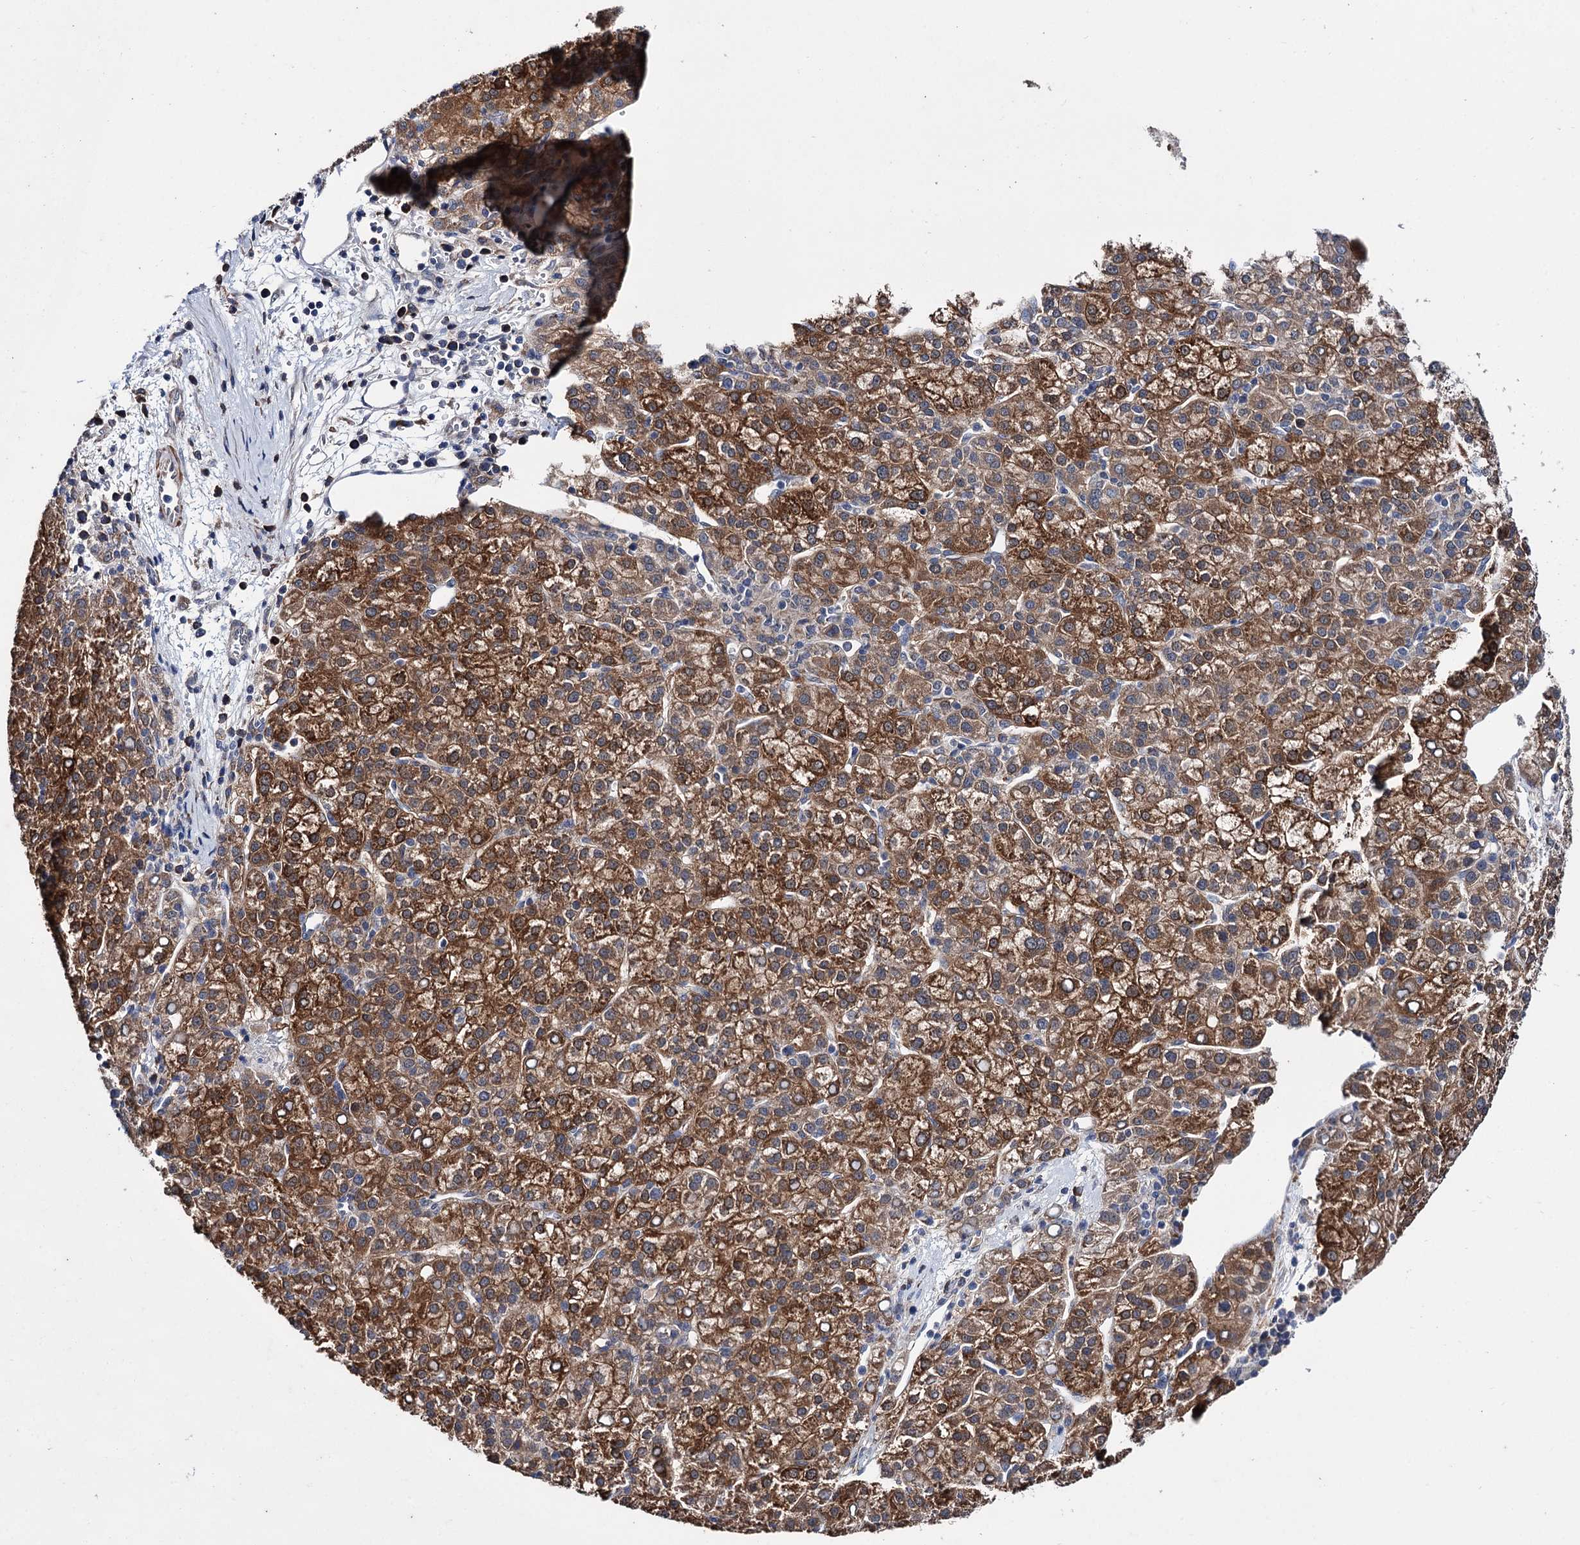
{"staining": {"intensity": "strong", "quantity": ">75%", "location": "cytoplasmic/membranous"}, "tissue": "liver cancer", "cell_type": "Tumor cells", "image_type": "cancer", "snomed": [{"axis": "morphology", "description": "Carcinoma, Hepatocellular, NOS"}, {"axis": "topography", "description": "Liver"}], "caption": "Immunohistochemical staining of hepatocellular carcinoma (liver) displays strong cytoplasmic/membranous protein staining in approximately >75% of tumor cells.", "gene": "CLPB", "patient": {"sex": "female", "age": 58}}